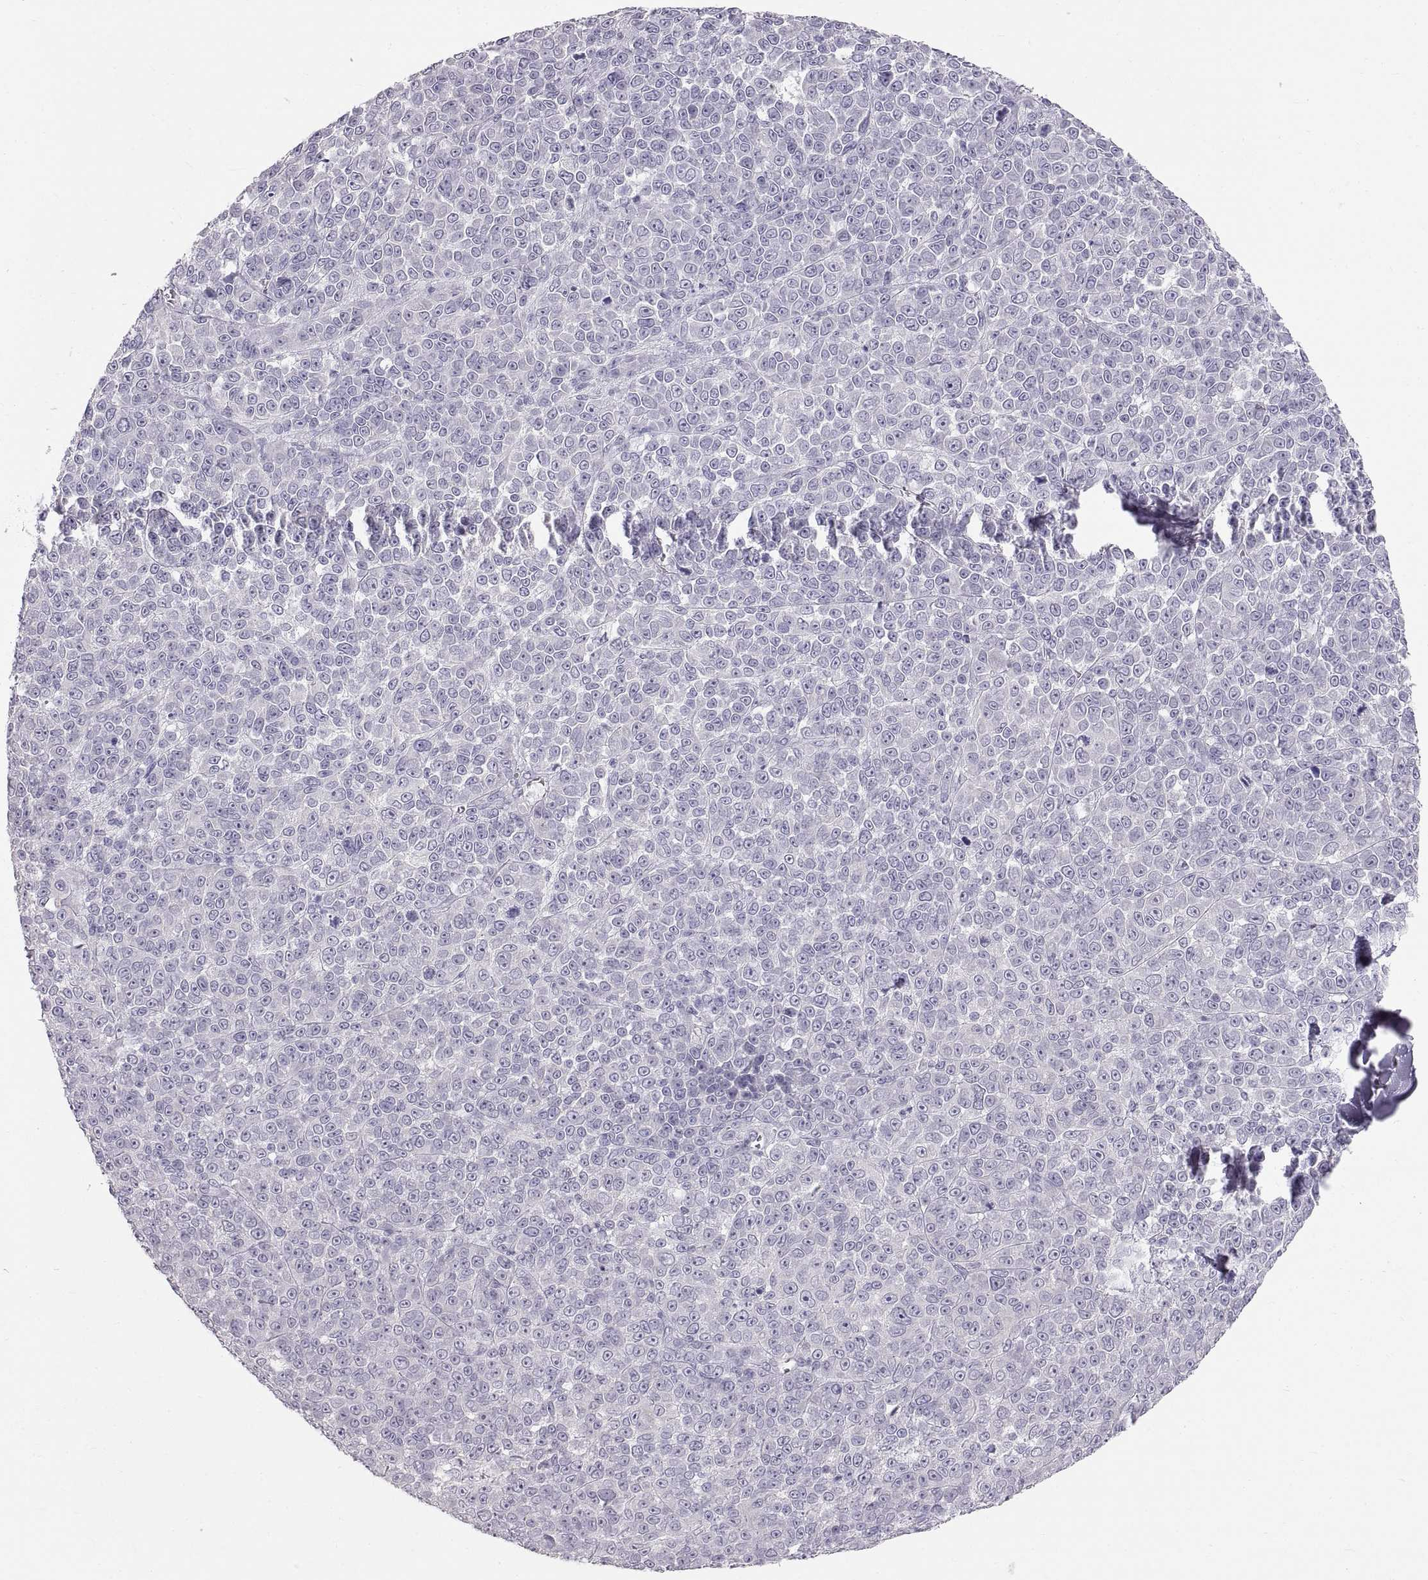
{"staining": {"intensity": "negative", "quantity": "none", "location": "none"}, "tissue": "melanoma", "cell_type": "Tumor cells", "image_type": "cancer", "snomed": [{"axis": "morphology", "description": "Malignant melanoma, NOS"}, {"axis": "topography", "description": "Skin"}], "caption": "Immunohistochemistry (IHC) histopathology image of human melanoma stained for a protein (brown), which reveals no expression in tumor cells.", "gene": "WBP2NL", "patient": {"sex": "female", "age": 95}}